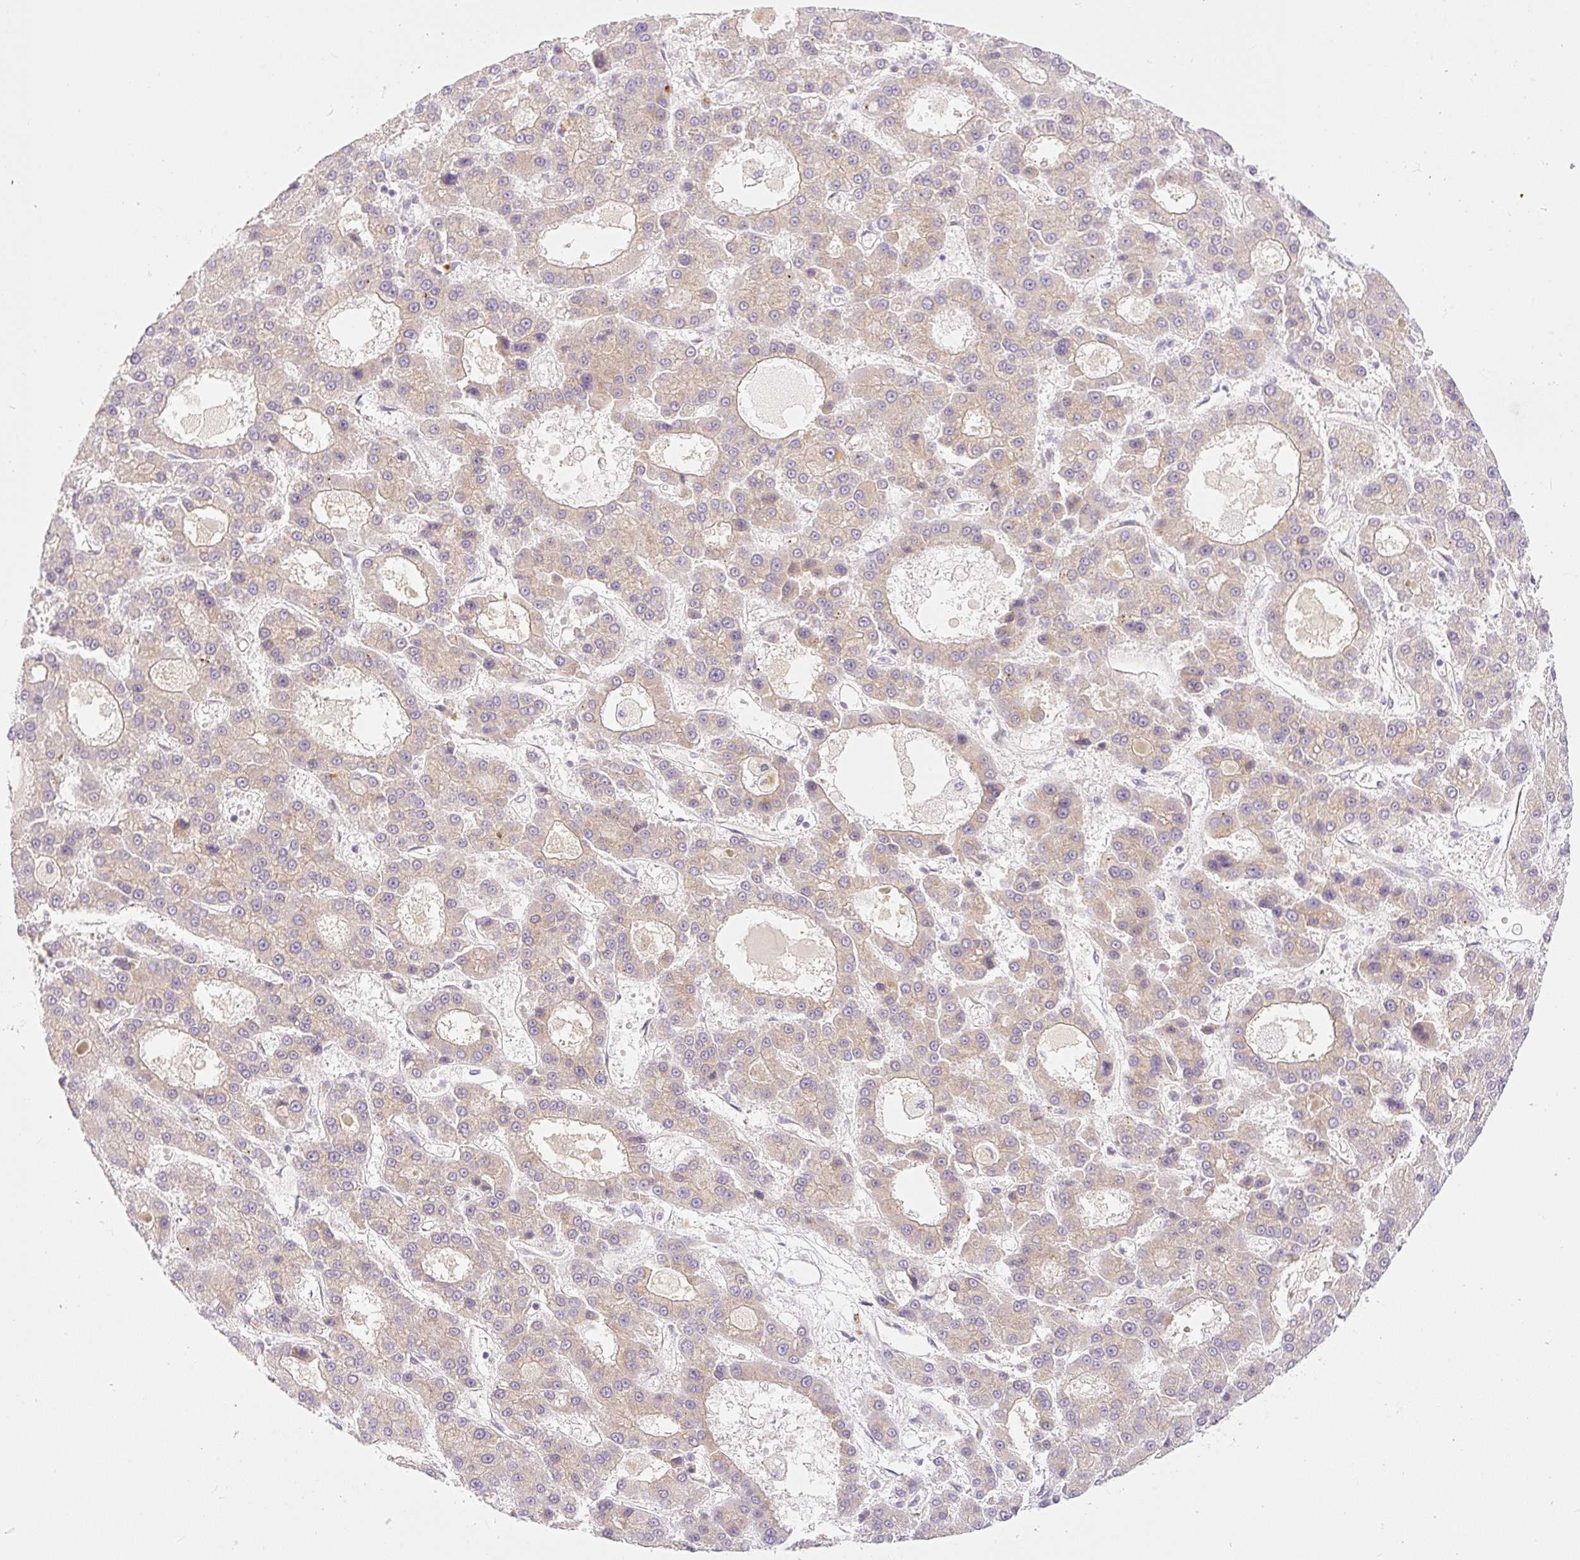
{"staining": {"intensity": "weak", "quantity": ">75%", "location": "cytoplasmic/membranous"}, "tissue": "liver cancer", "cell_type": "Tumor cells", "image_type": "cancer", "snomed": [{"axis": "morphology", "description": "Carcinoma, Hepatocellular, NOS"}, {"axis": "topography", "description": "Liver"}], "caption": "Liver cancer (hepatocellular carcinoma) stained with a protein marker displays weak staining in tumor cells.", "gene": "MIA2", "patient": {"sex": "male", "age": 70}}